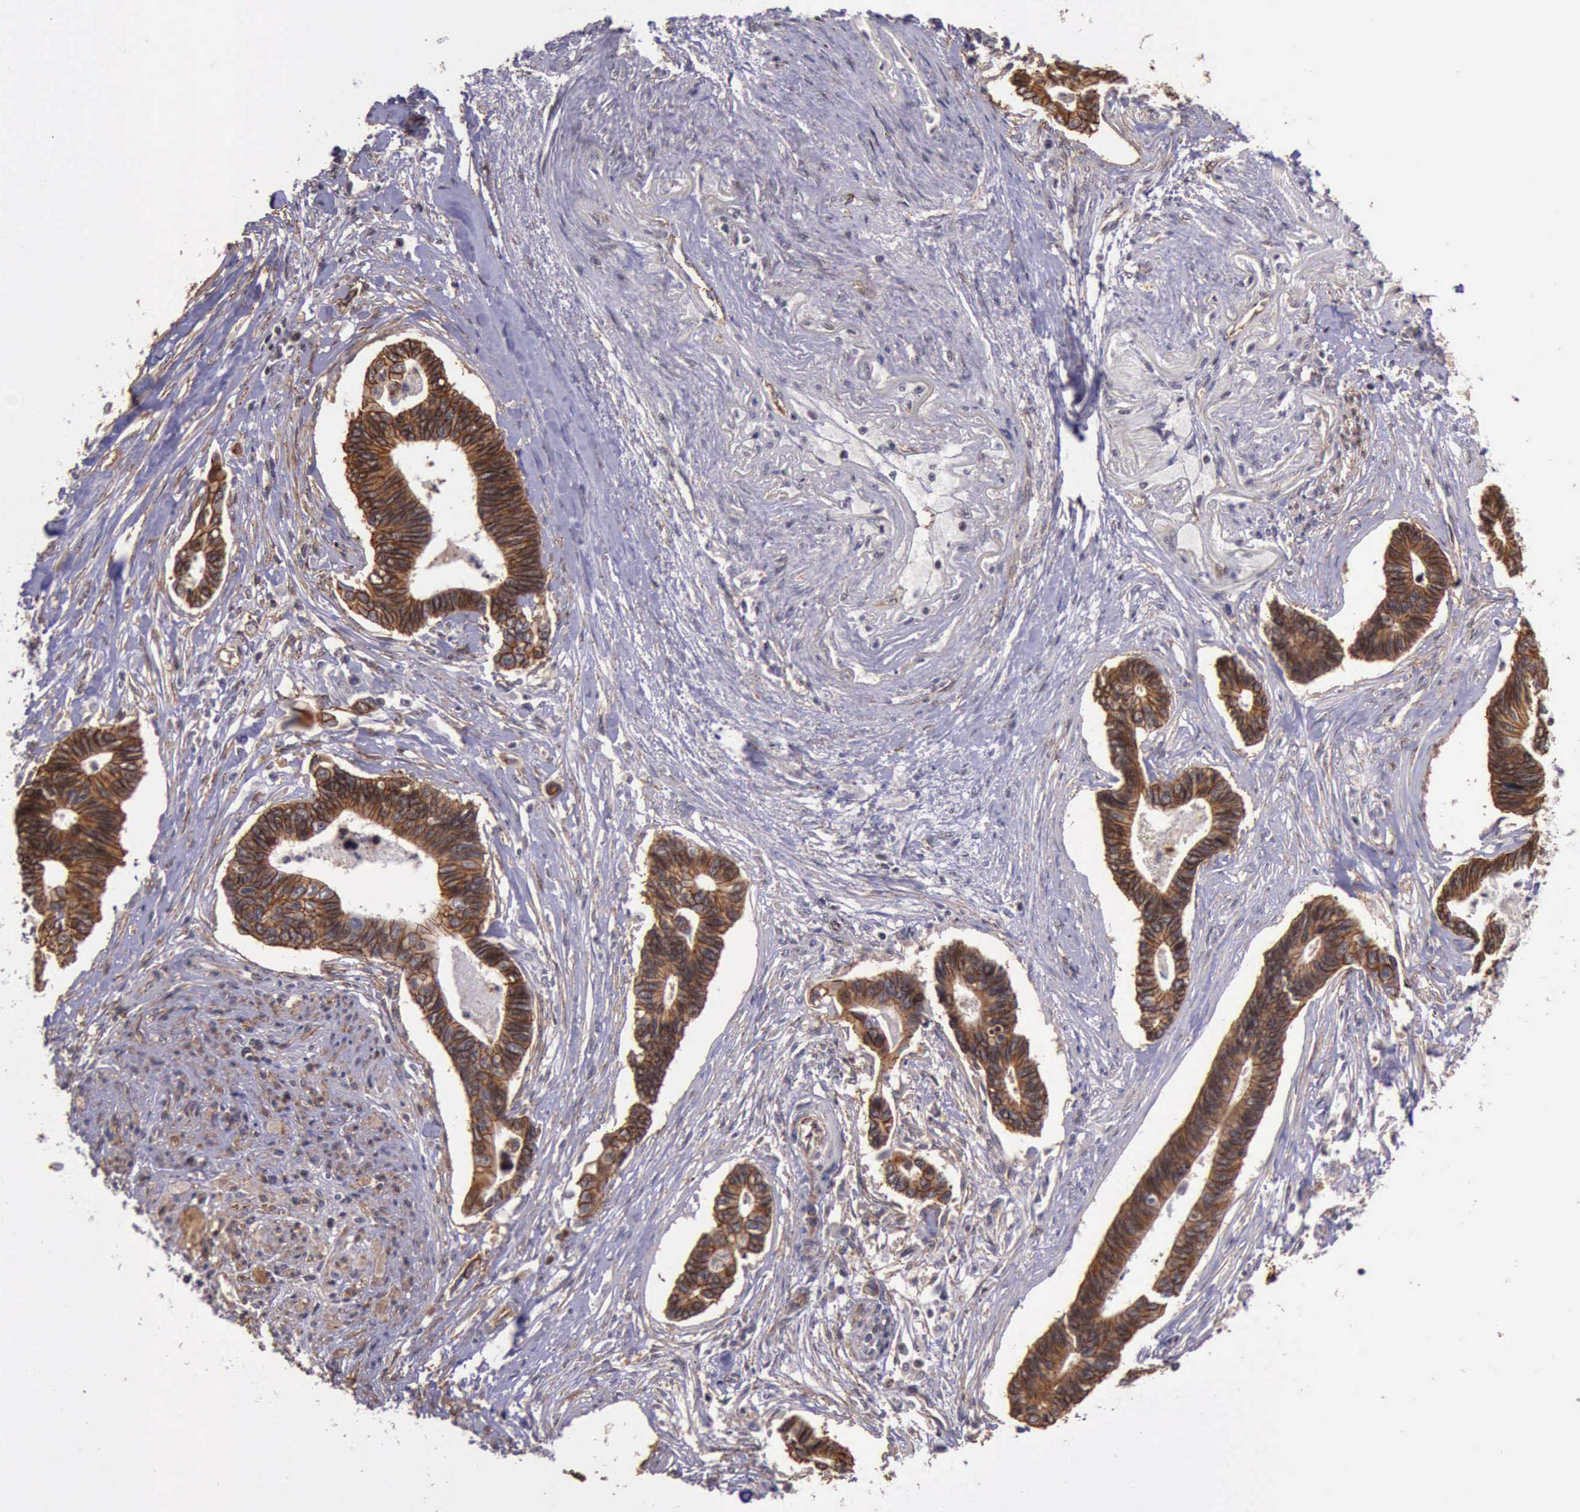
{"staining": {"intensity": "moderate", "quantity": ">75%", "location": "cytoplasmic/membranous"}, "tissue": "pancreatic cancer", "cell_type": "Tumor cells", "image_type": "cancer", "snomed": [{"axis": "morphology", "description": "Adenocarcinoma, NOS"}, {"axis": "topography", "description": "Pancreas"}], "caption": "A high-resolution photomicrograph shows immunohistochemistry staining of pancreatic cancer, which exhibits moderate cytoplasmic/membranous positivity in approximately >75% of tumor cells. (Brightfield microscopy of DAB IHC at high magnification).", "gene": "CTNNB1", "patient": {"sex": "female", "age": 70}}